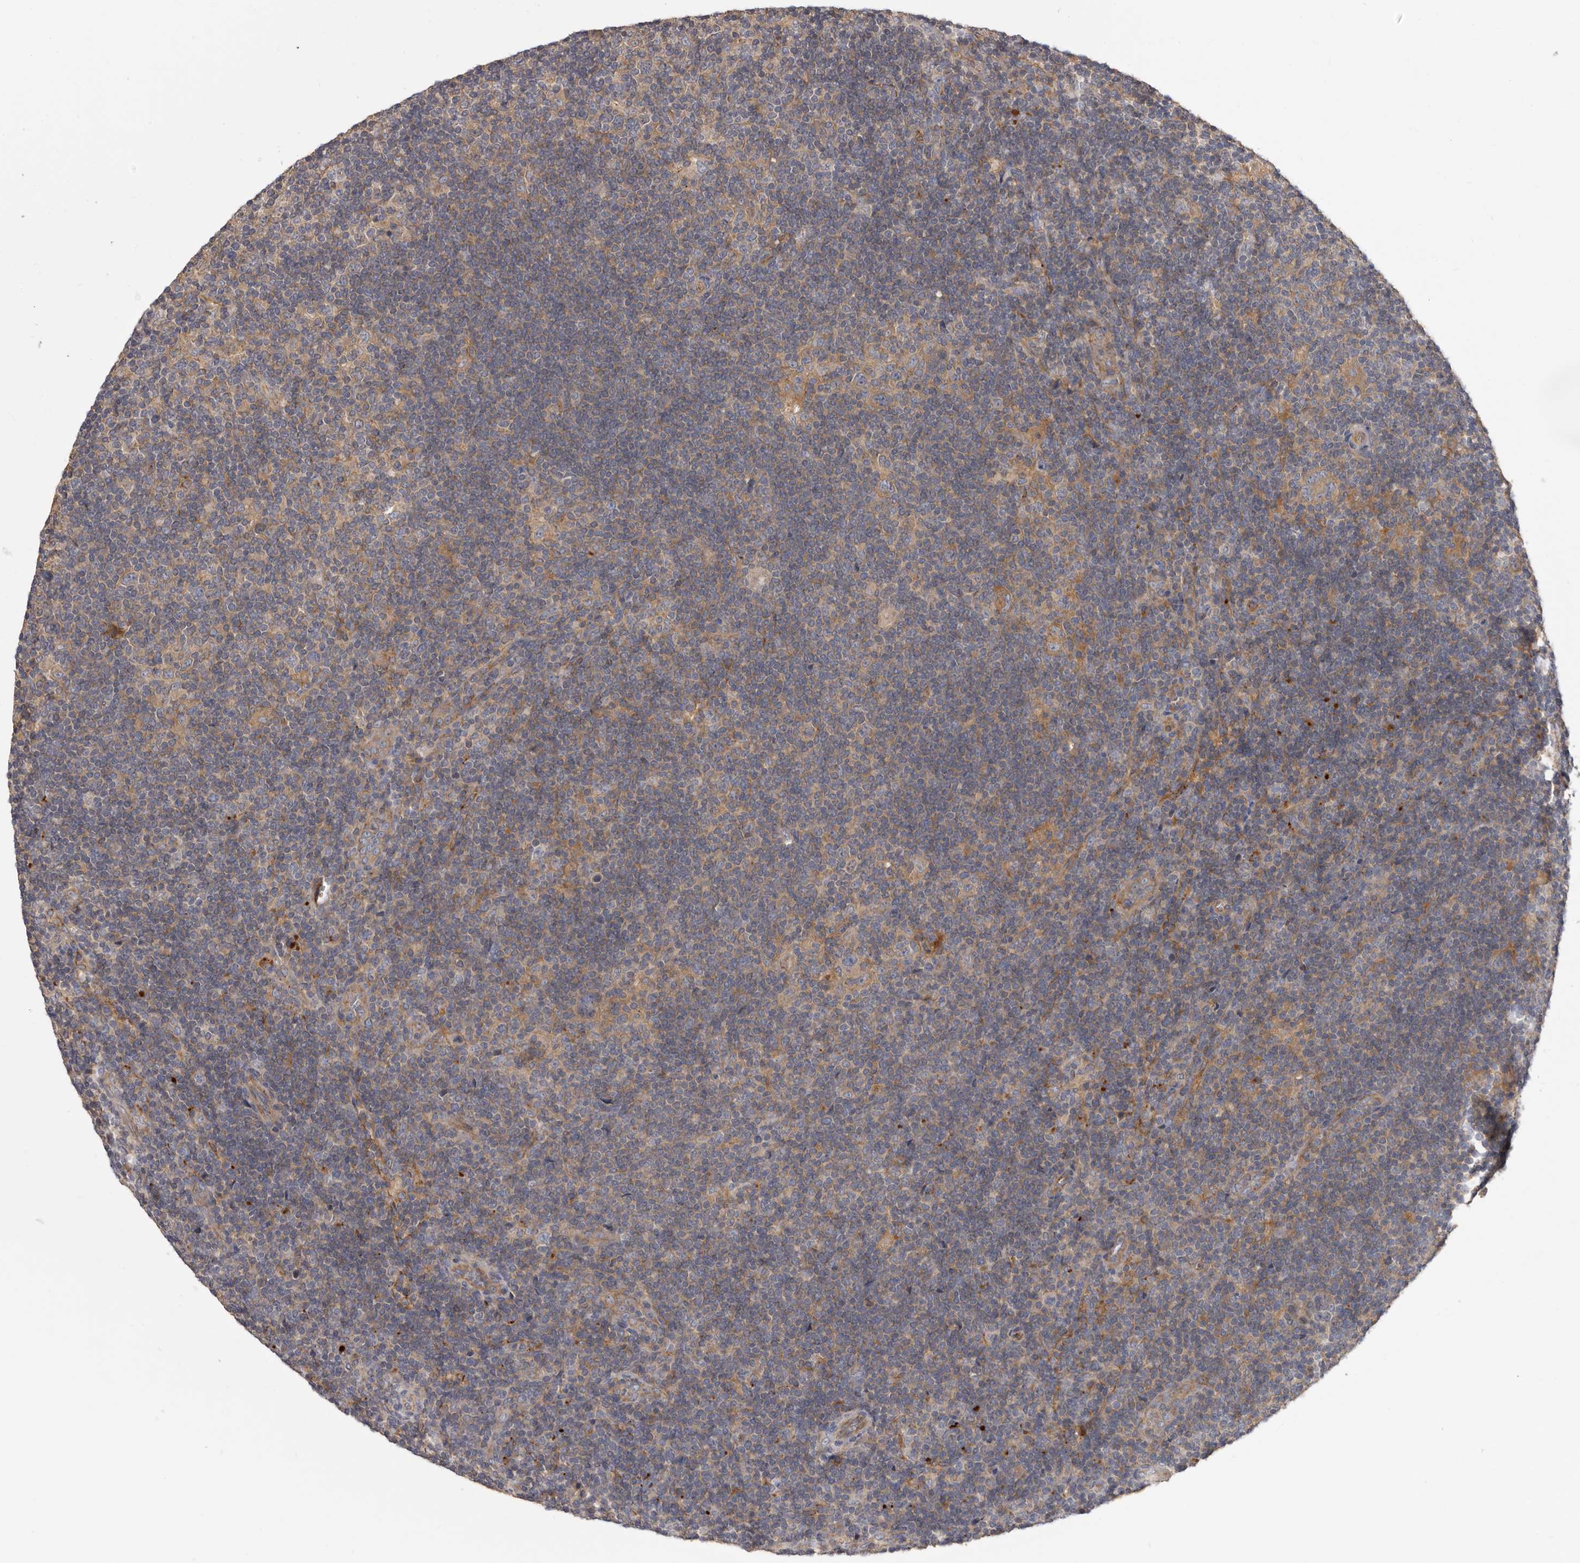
{"staining": {"intensity": "weak", "quantity": "25%-75%", "location": "cytoplasmic/membranous"}, "tissue": "lymphoma", "cell_type": "Tumor cells", "image_type": "cancer", "snomed": [{"axis": "morphology", "description": "Hodgkin's disease, NOS"}, {"axis": "topography", "description": "Lymph node"}], "caption": "Hodgkin's disease stained with a protein marker exhibits weak staining in tumor cells.", "gene": "INKA2", "patient": {"sex": "female", "age": 57}}